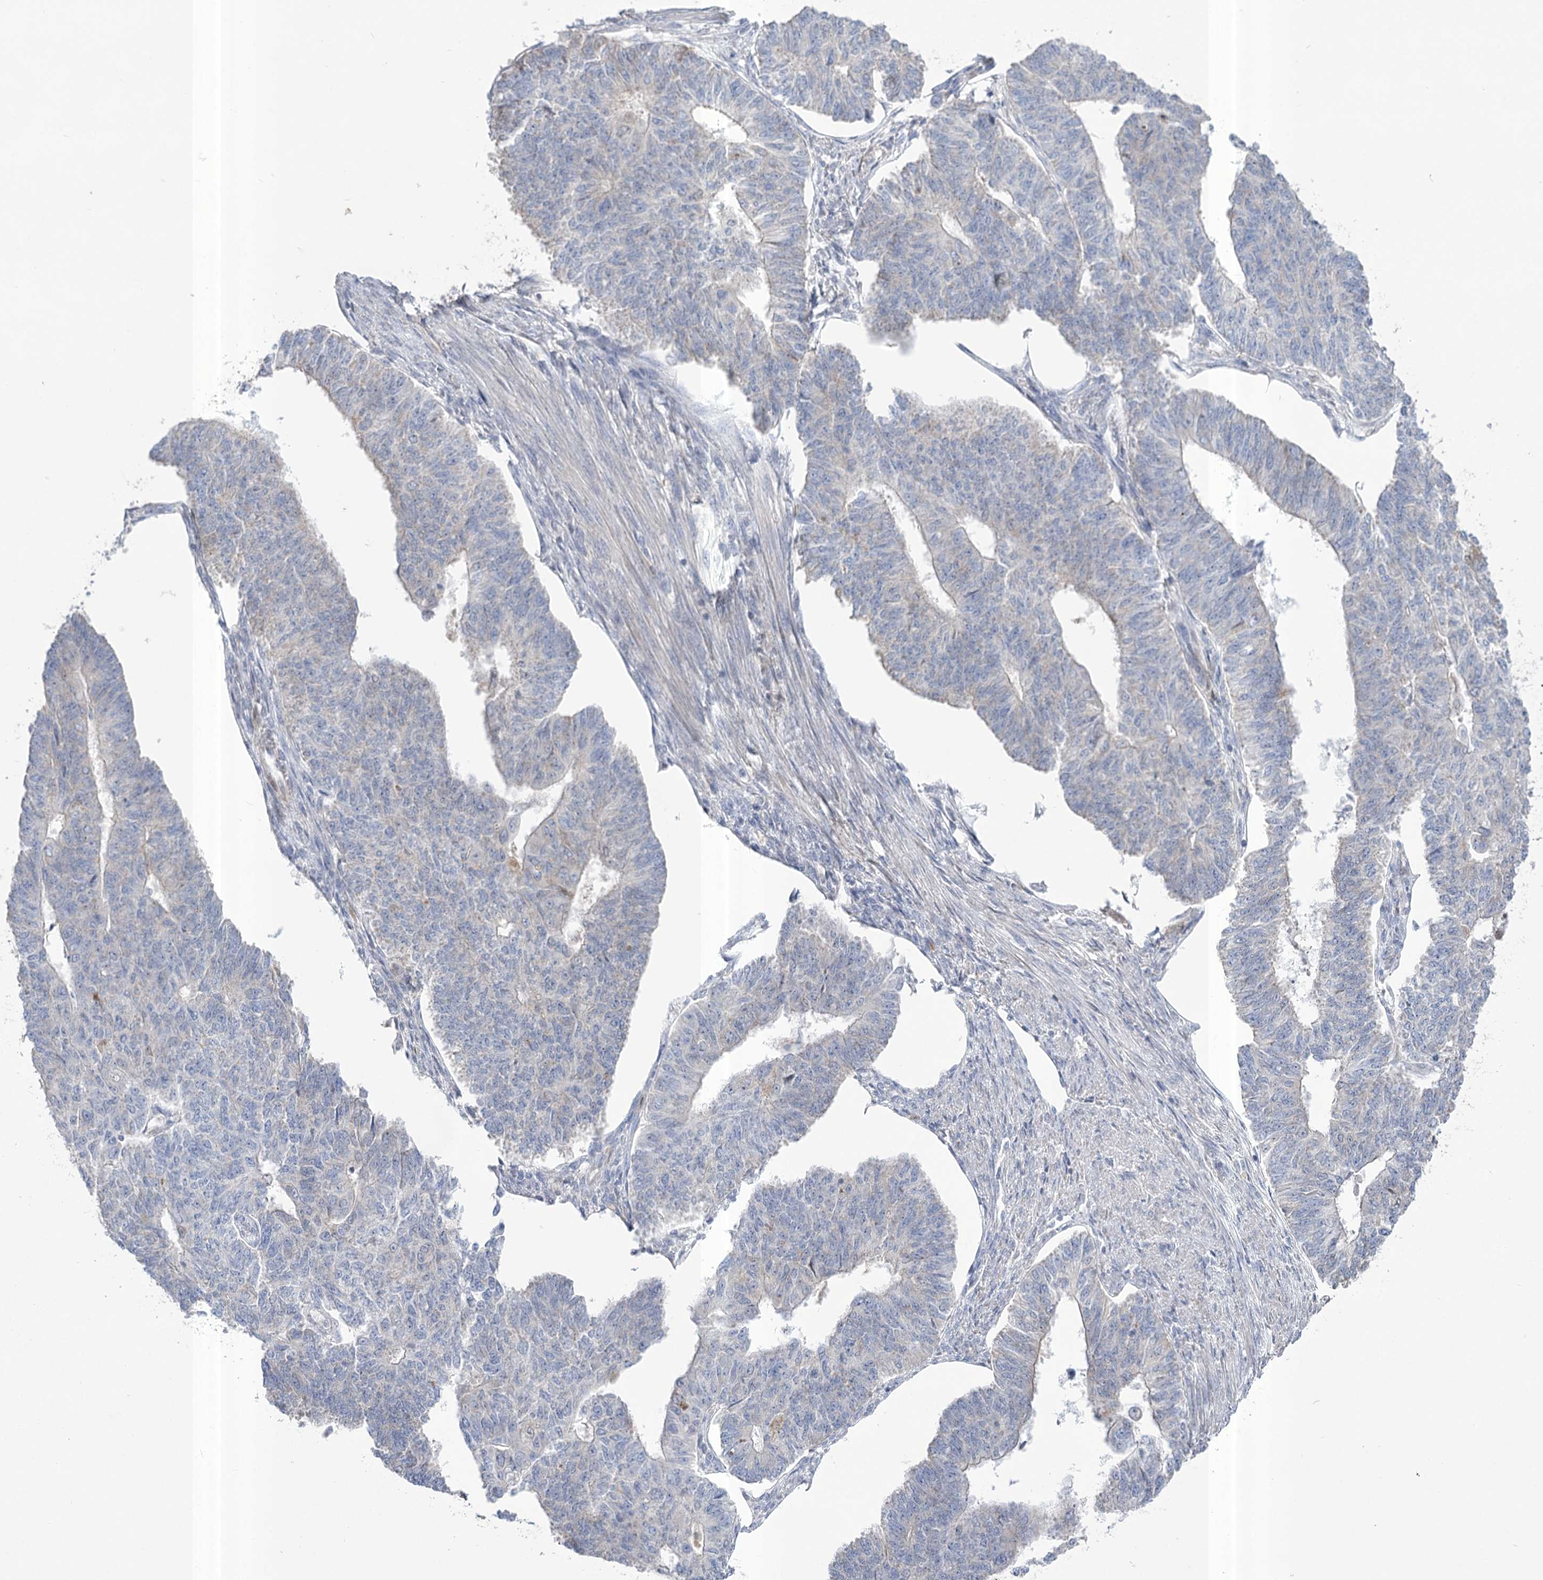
{"staining": {"intensity": "negative", "quantity": "none", "location": "none"}, "tissue": "endometrial cancer", "cell_type": "Tumor cells", "image_type": "cancer", "snomed": [{"axis": "morphology", "description": "Adenocarcinoma, NOS"}, {"axis": "topography", "description": "Endometrium"}], "caption": "Immunohistochemistry of human adenocarcinoma (endometrial) displays no expression in tumor cells.", "gene": "PDHB", "patient": {"sex": "female", "age": 32}}